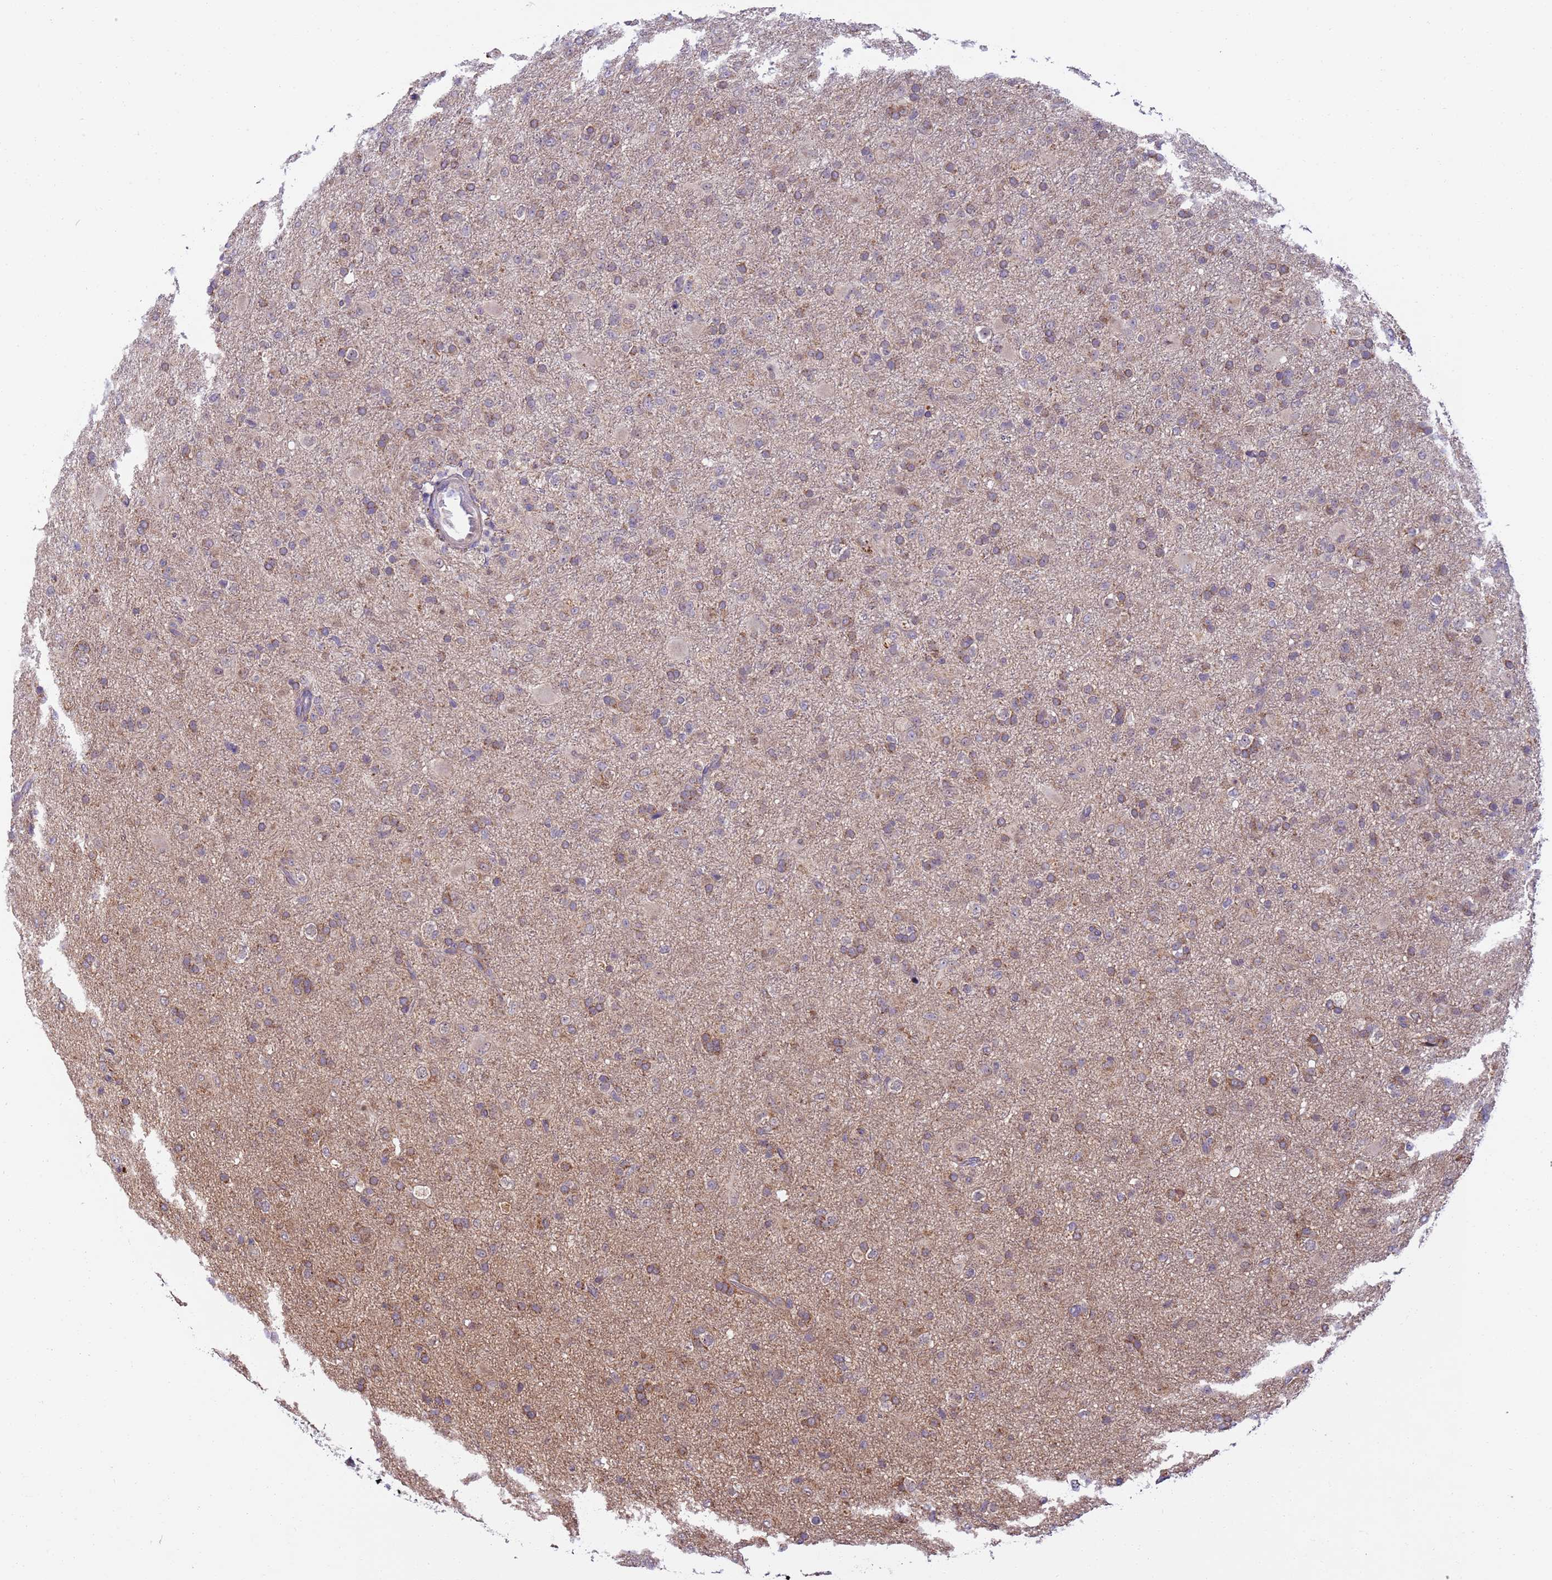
{"staining": {"intensity": "moderate", "quantity": "<25%", "location": "cytoplasmic/membranous"}, "tissue": "glioma", "cell_type": "Tumor cells", "image_type": "cancer", "snomed": [{"axis": "morphology", "description": "Glioma, malignant, Low grade"}, {"axis": "topography", "description": "Brain"}], "caption": "Human malignant glioma (low-grade) stained for a protein (brown) displays moderate cytoplasmic/membranous positive positivity in about <25% of tumor cells.", "gene": "RAPGEF3", "patient": {"sex": "male", "age": 65}}